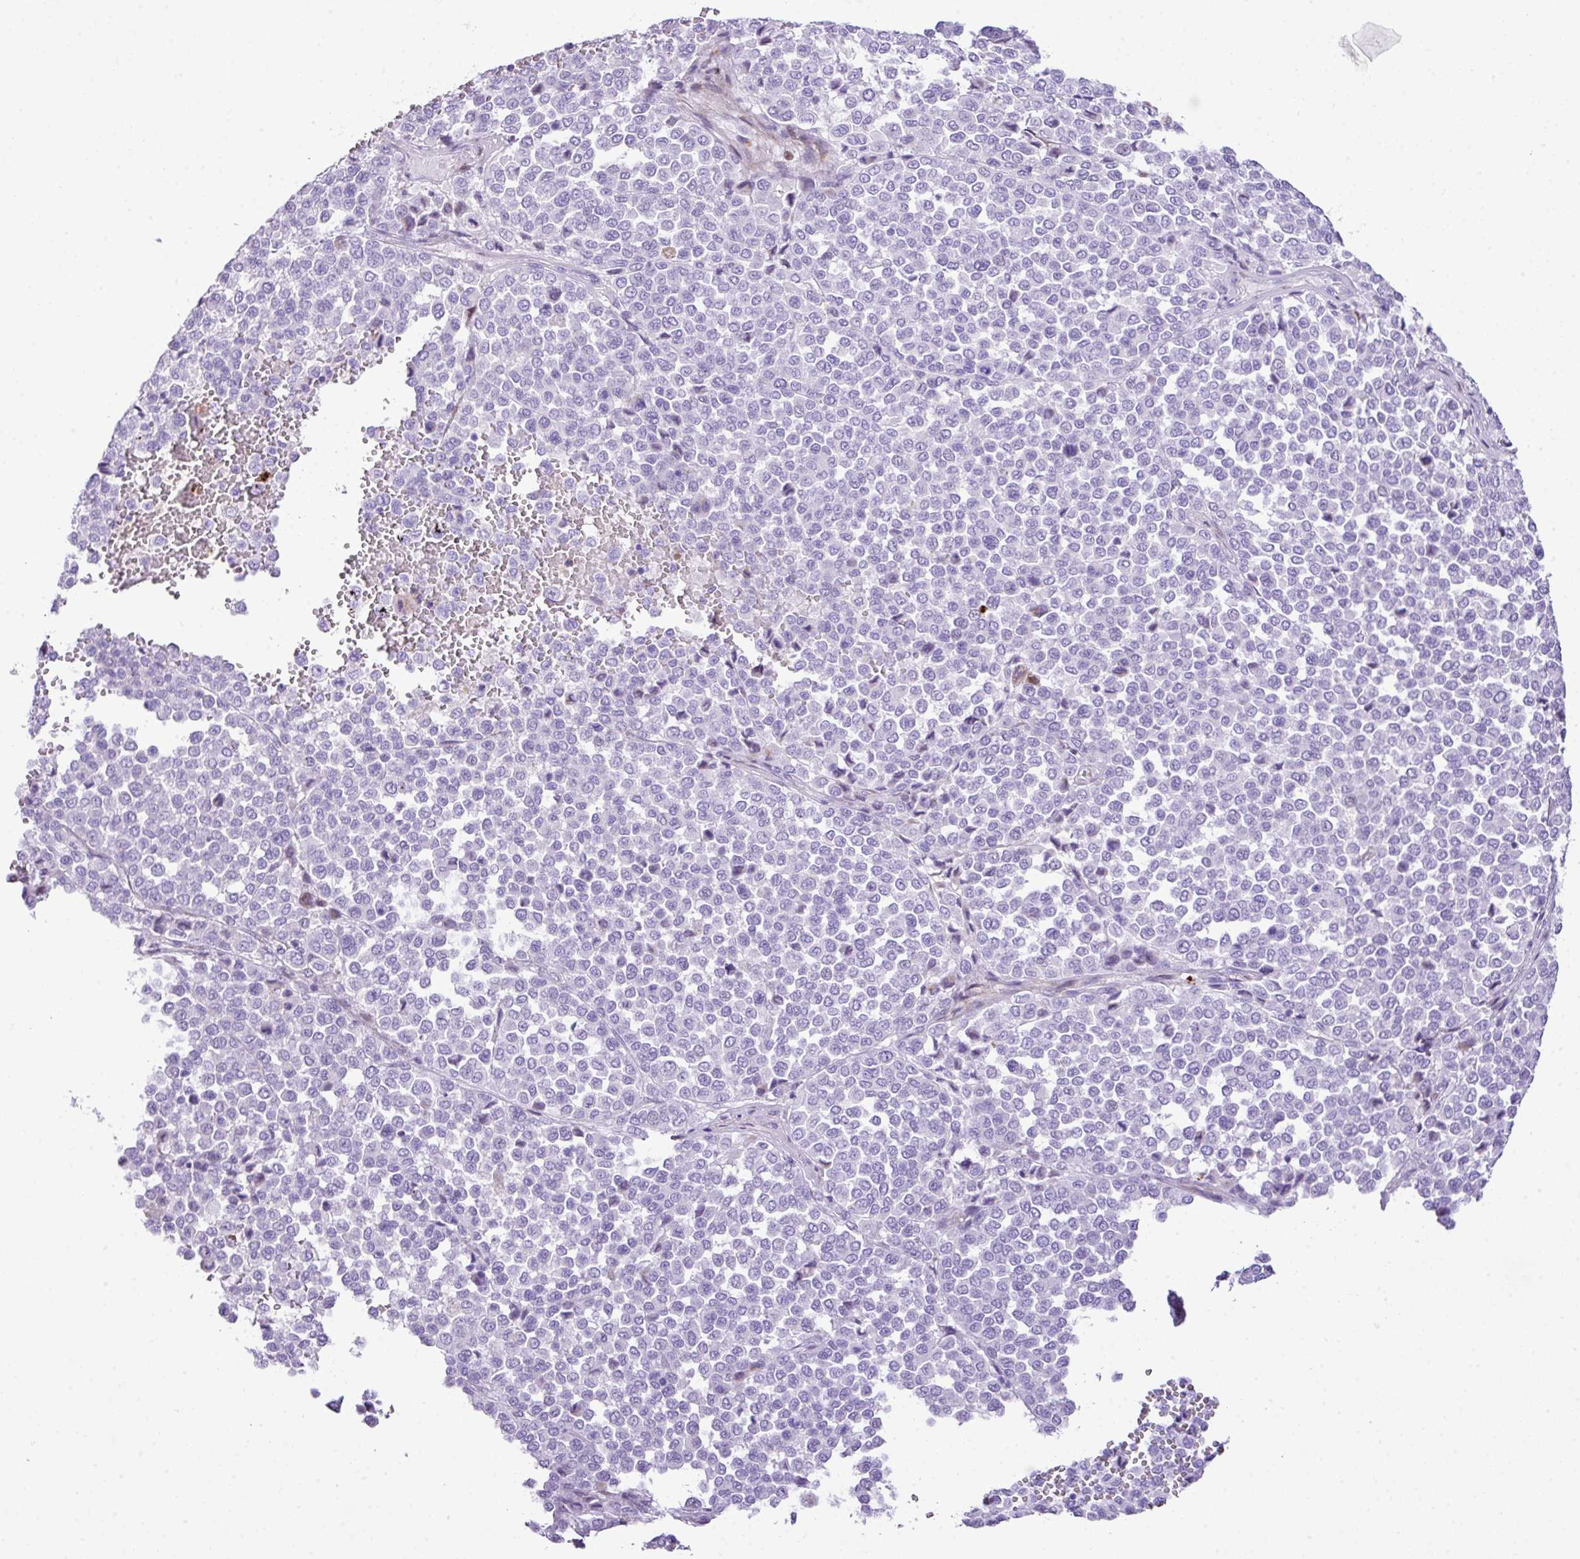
{"staining": {"intensity": "negative", "quantity": "none", "location": "none"}, "tissue": "melanoma", "cell_type": "Tumor cells", "image_type": "cancer", "snomed": [{"axis": "morphology", "description": "Malignant melanoma, Metastatic site"}, {"axis": "topography", "description": "Pancreas"}], "caption": "Tumor cells show no significant expression in malignant melanoma (metastatic site).", "gene": "RCAN2", "patient": {"sex": "female", "age": 30}}